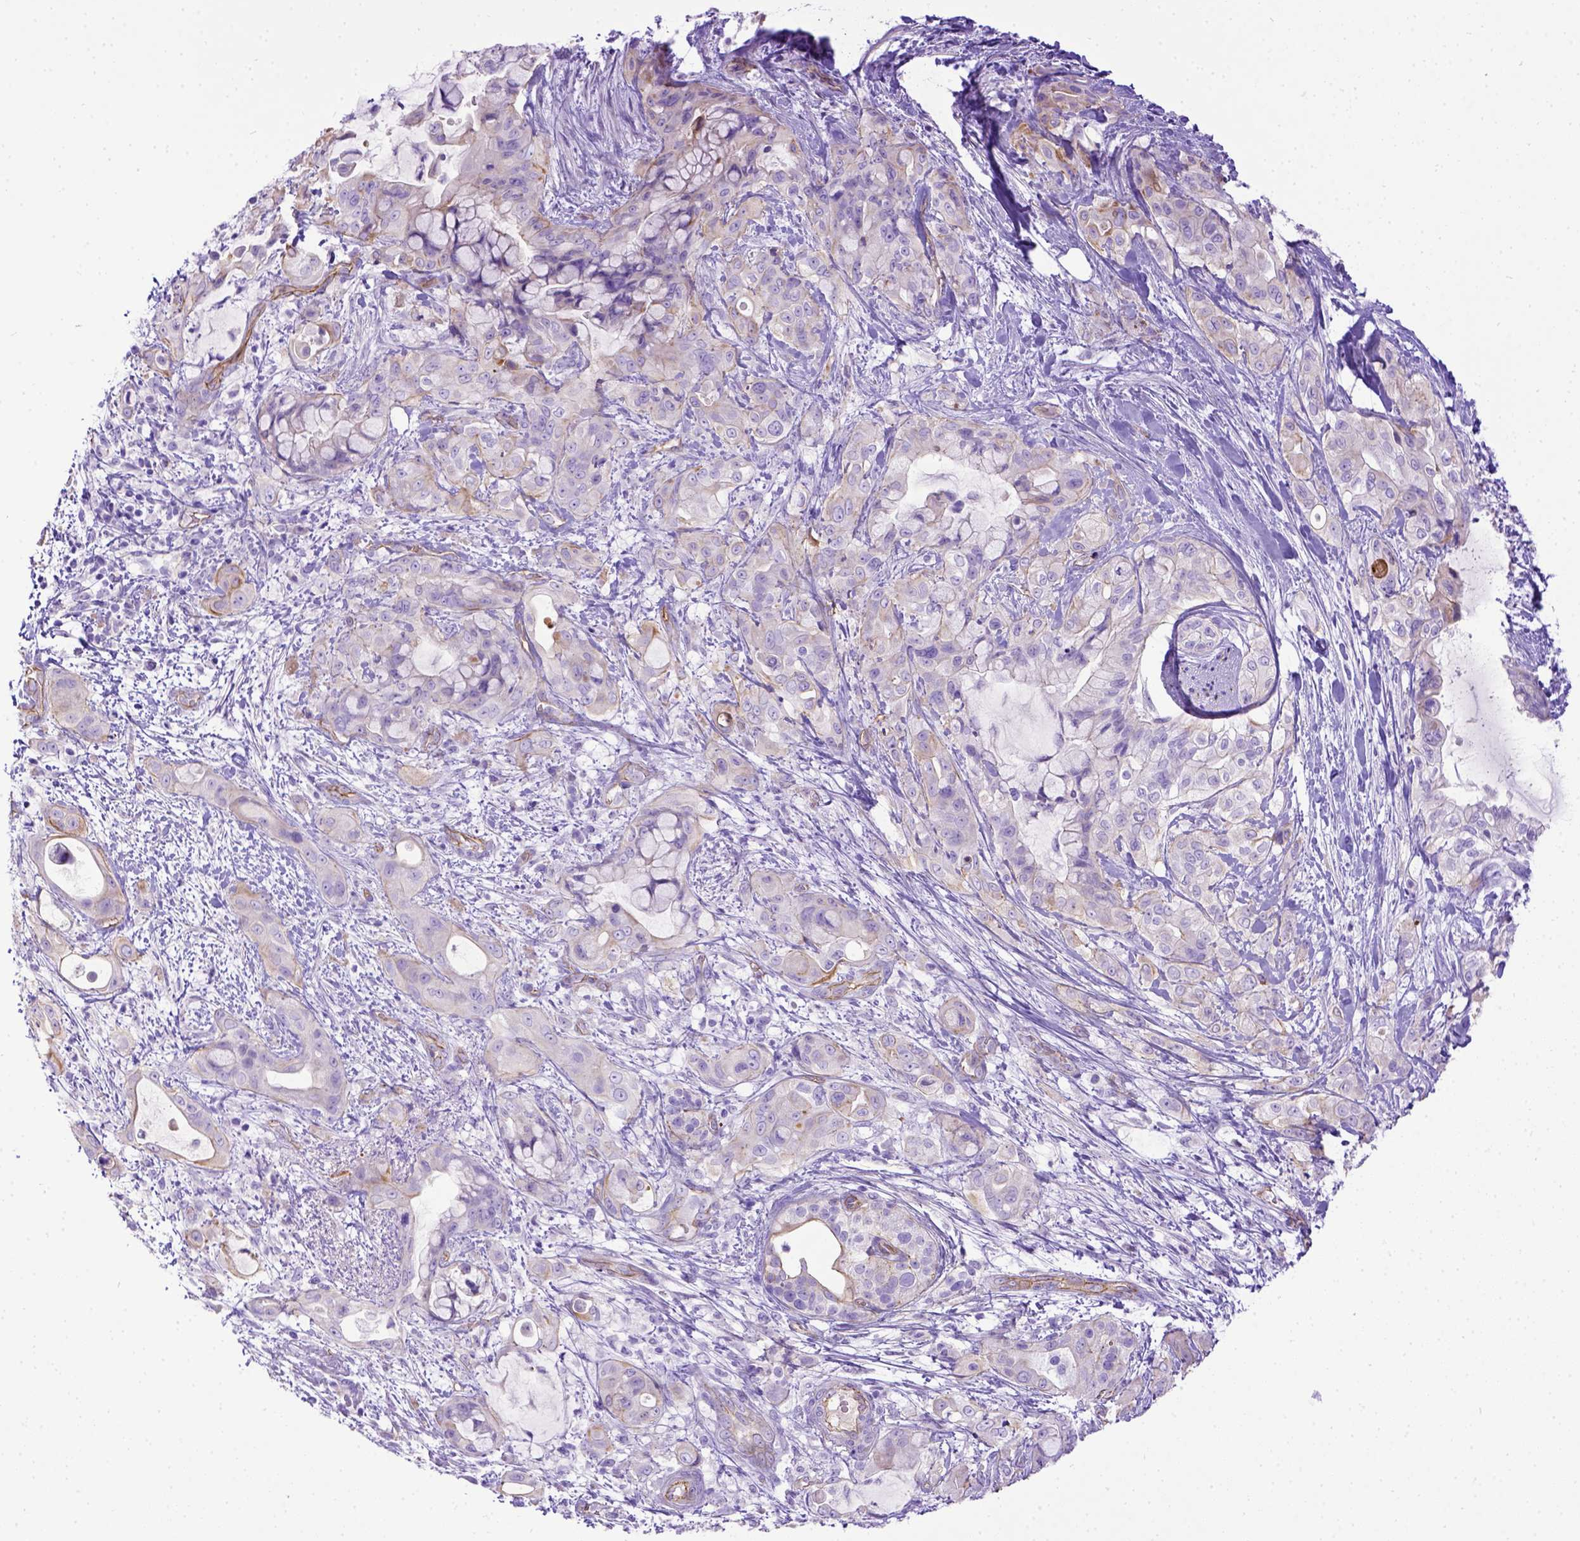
{"staining": {"intensity": "weak", "quantity": "25%-75%", "location": "cytoplasmic/membranous"}, "tissue": "pancreatic cancer", "cell_type": "Tumor cells", "image_type": "cancer", "snomed": [{"axis": "morphology", "description": "Adenocarcinoma, NOS"}, {"axis": "topography", "description": "Pancreas"}], "caption": "Protein analysis of adenocarcinoma (pancreatic) tissue reveals weak cytoplasmic/membranous positivity in approximately 25%-75% of tumor cells. The staining is performed using DAB (3,3'-diaminobenzidine) brown chromogen to label protein expression. The nuclei are counter-stained blue using hematoxylin.", "gene": "LRRC18", "patient": {"sex": "male", "age": 71}}